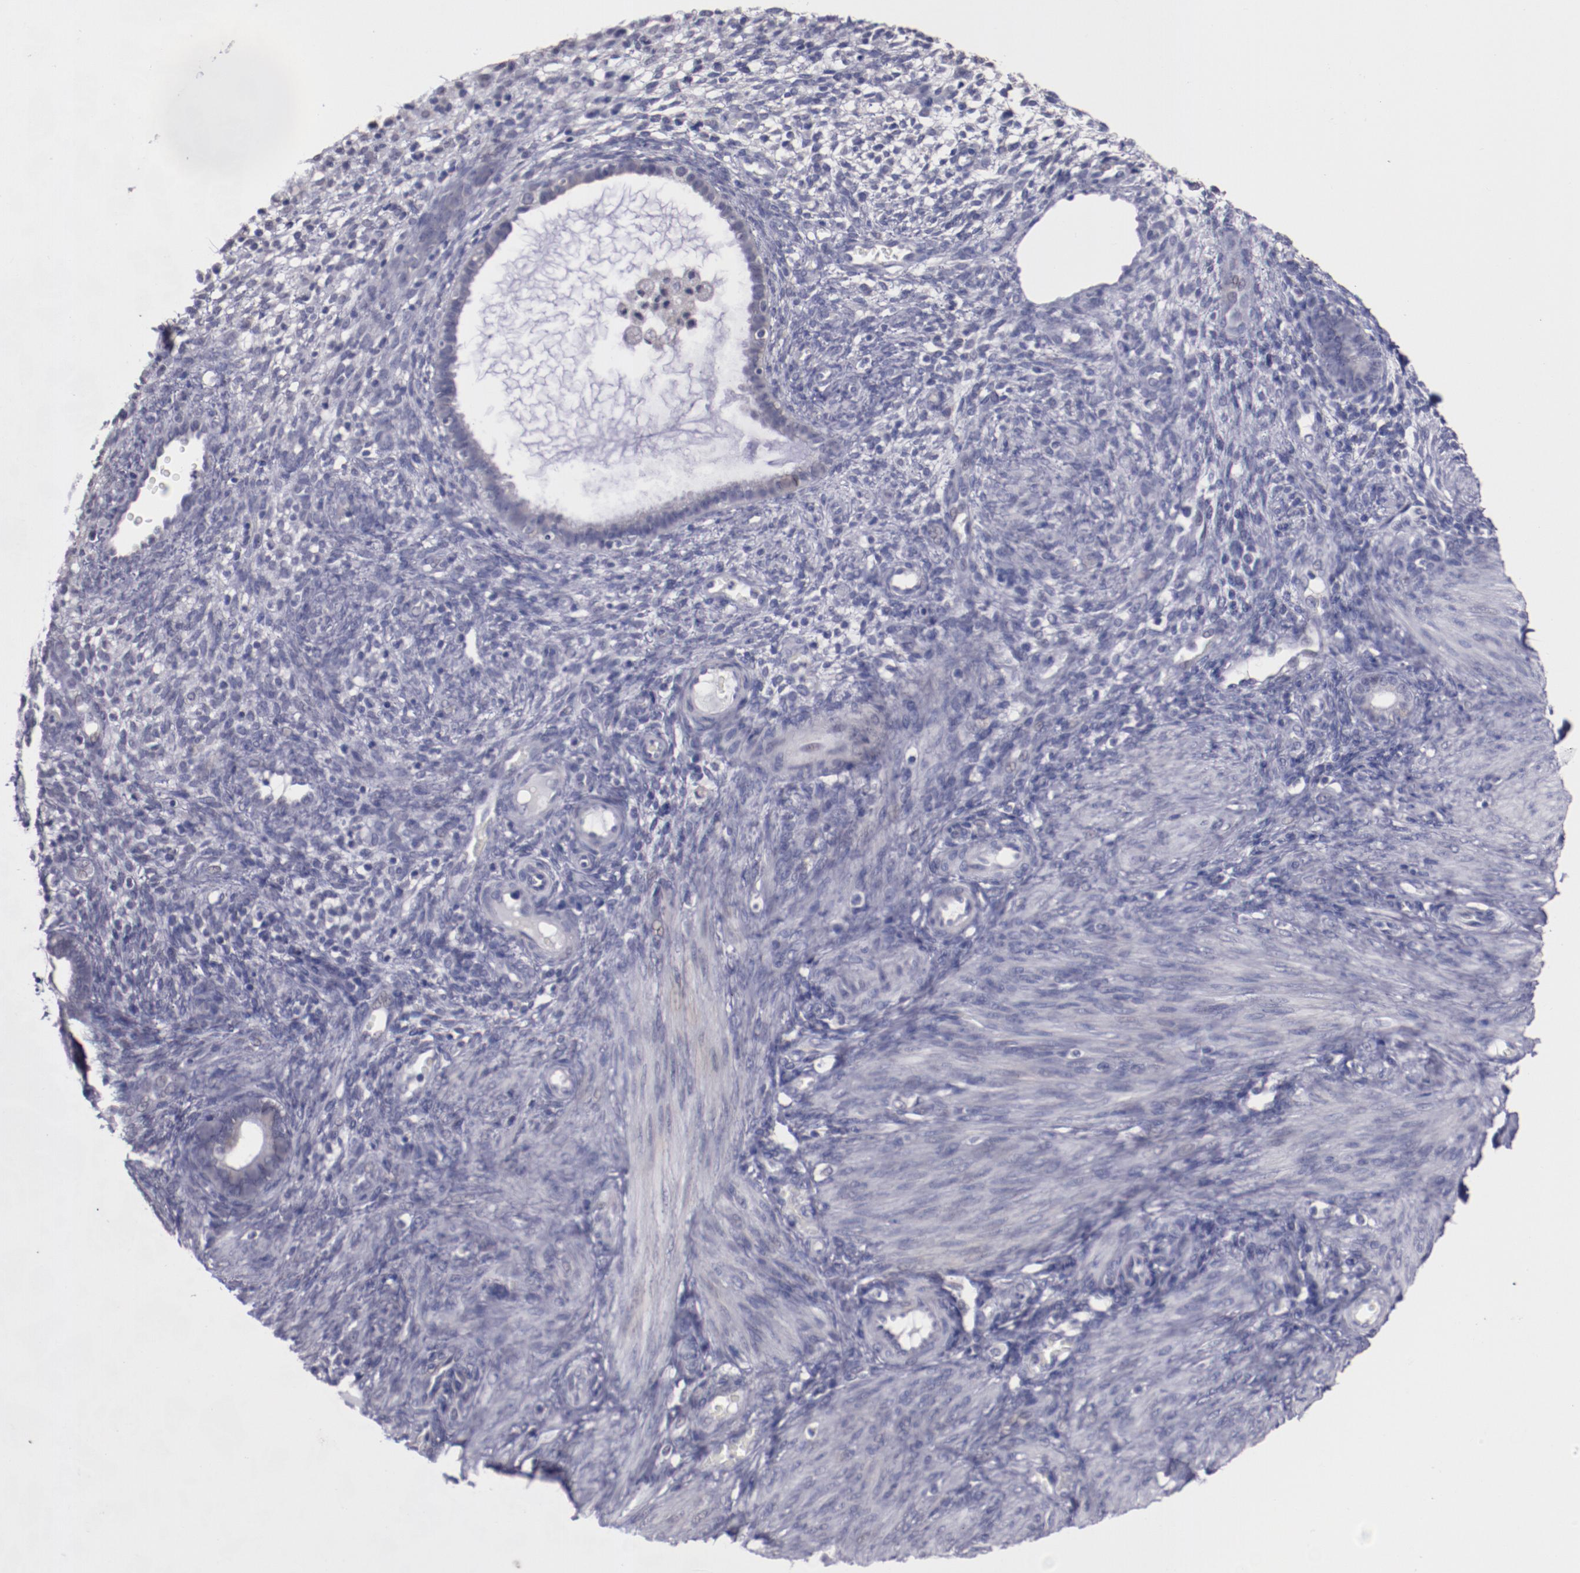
{"staining": {"intensity": "negative", "quantity": "none", "location": "none"}, "tissue": "endometrium", "cell_type": "Cells in endometrial stroma", "image_type": "normal", "snomed": [{"axis": "morphology", "description": "Normal tissue, NOS"}, {"axis": "topography", "description": "Endometrium"}], "caption": "This image is of unremarkable endometrium stained with immunohistochemistry to label a protein in brown with the nuclei are counter-stained blue. There is no positivity in cells in endometrial stroma.", "gene": "NRXN3", "patient": {"sex": "female", "age": 72}}